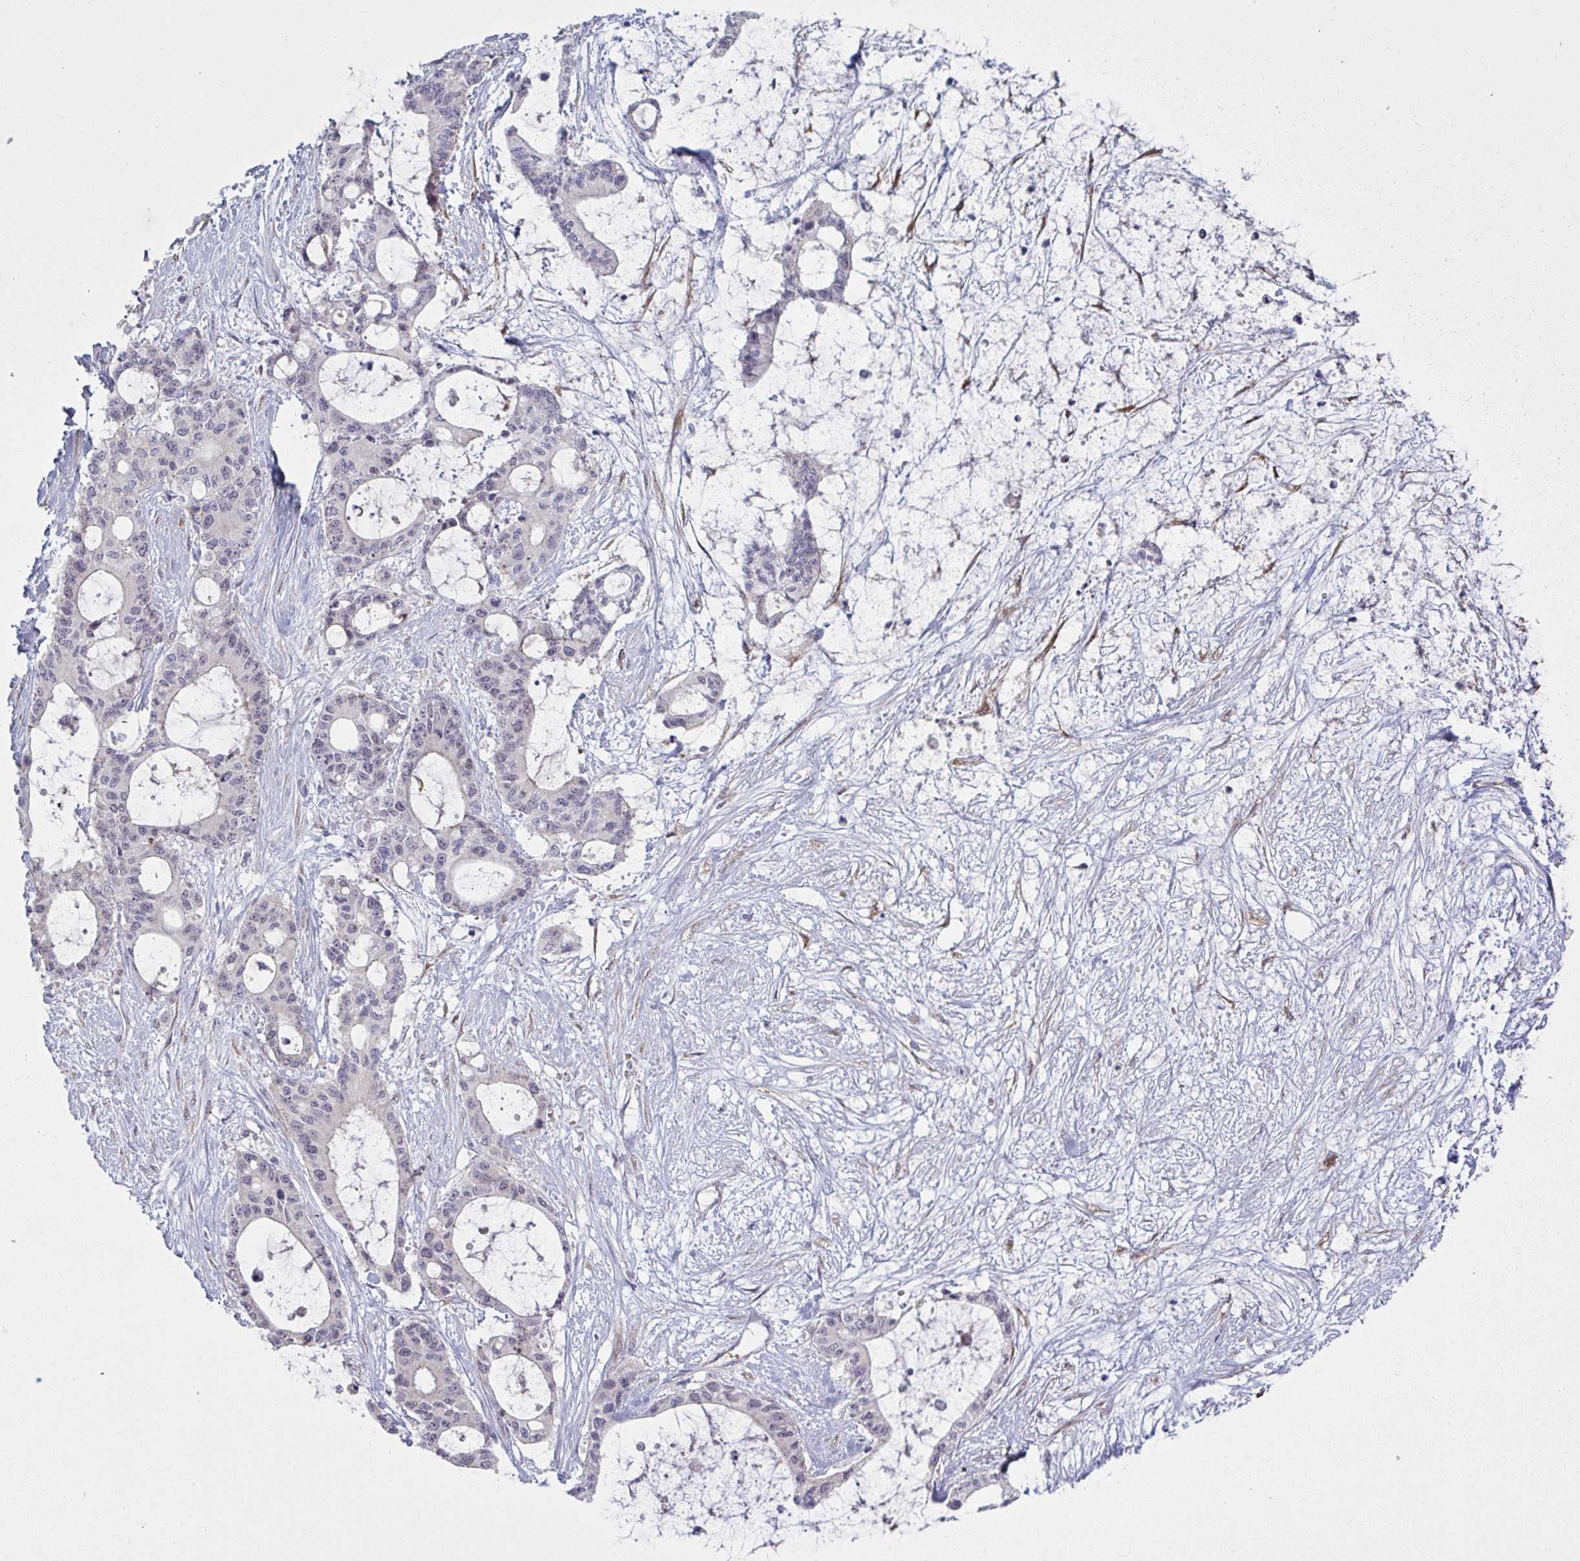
{"staining": {"intensity": "negative", "quantity": "none", "location": "none"}, "tissue": "liver cancer", "cell_type": "Tumor cells", "image_type": "cancer", "snomed": [{"axis": "morphology", "description": "Normal tissue, NOS"}, {"axis": "morphology", "description": "Cholangiocarcinoma"}, {"axis": "topography", "description": "Liver"}, {"axis": "topography", "description": "Peripheral nerve tissue"}], "caption": "DAB (3,3'-diaminobenzidine) immunohistochemical staining of liver cancer (cholangiocarcinoma) demonstrates no significant staining in tumor cells. (DAB (3,3'-diaminobenzidine) immunohistochemistry (IHC), high magnification).", "gene": "ZNF784", "patient": {"sex": "female", "age": 73}}